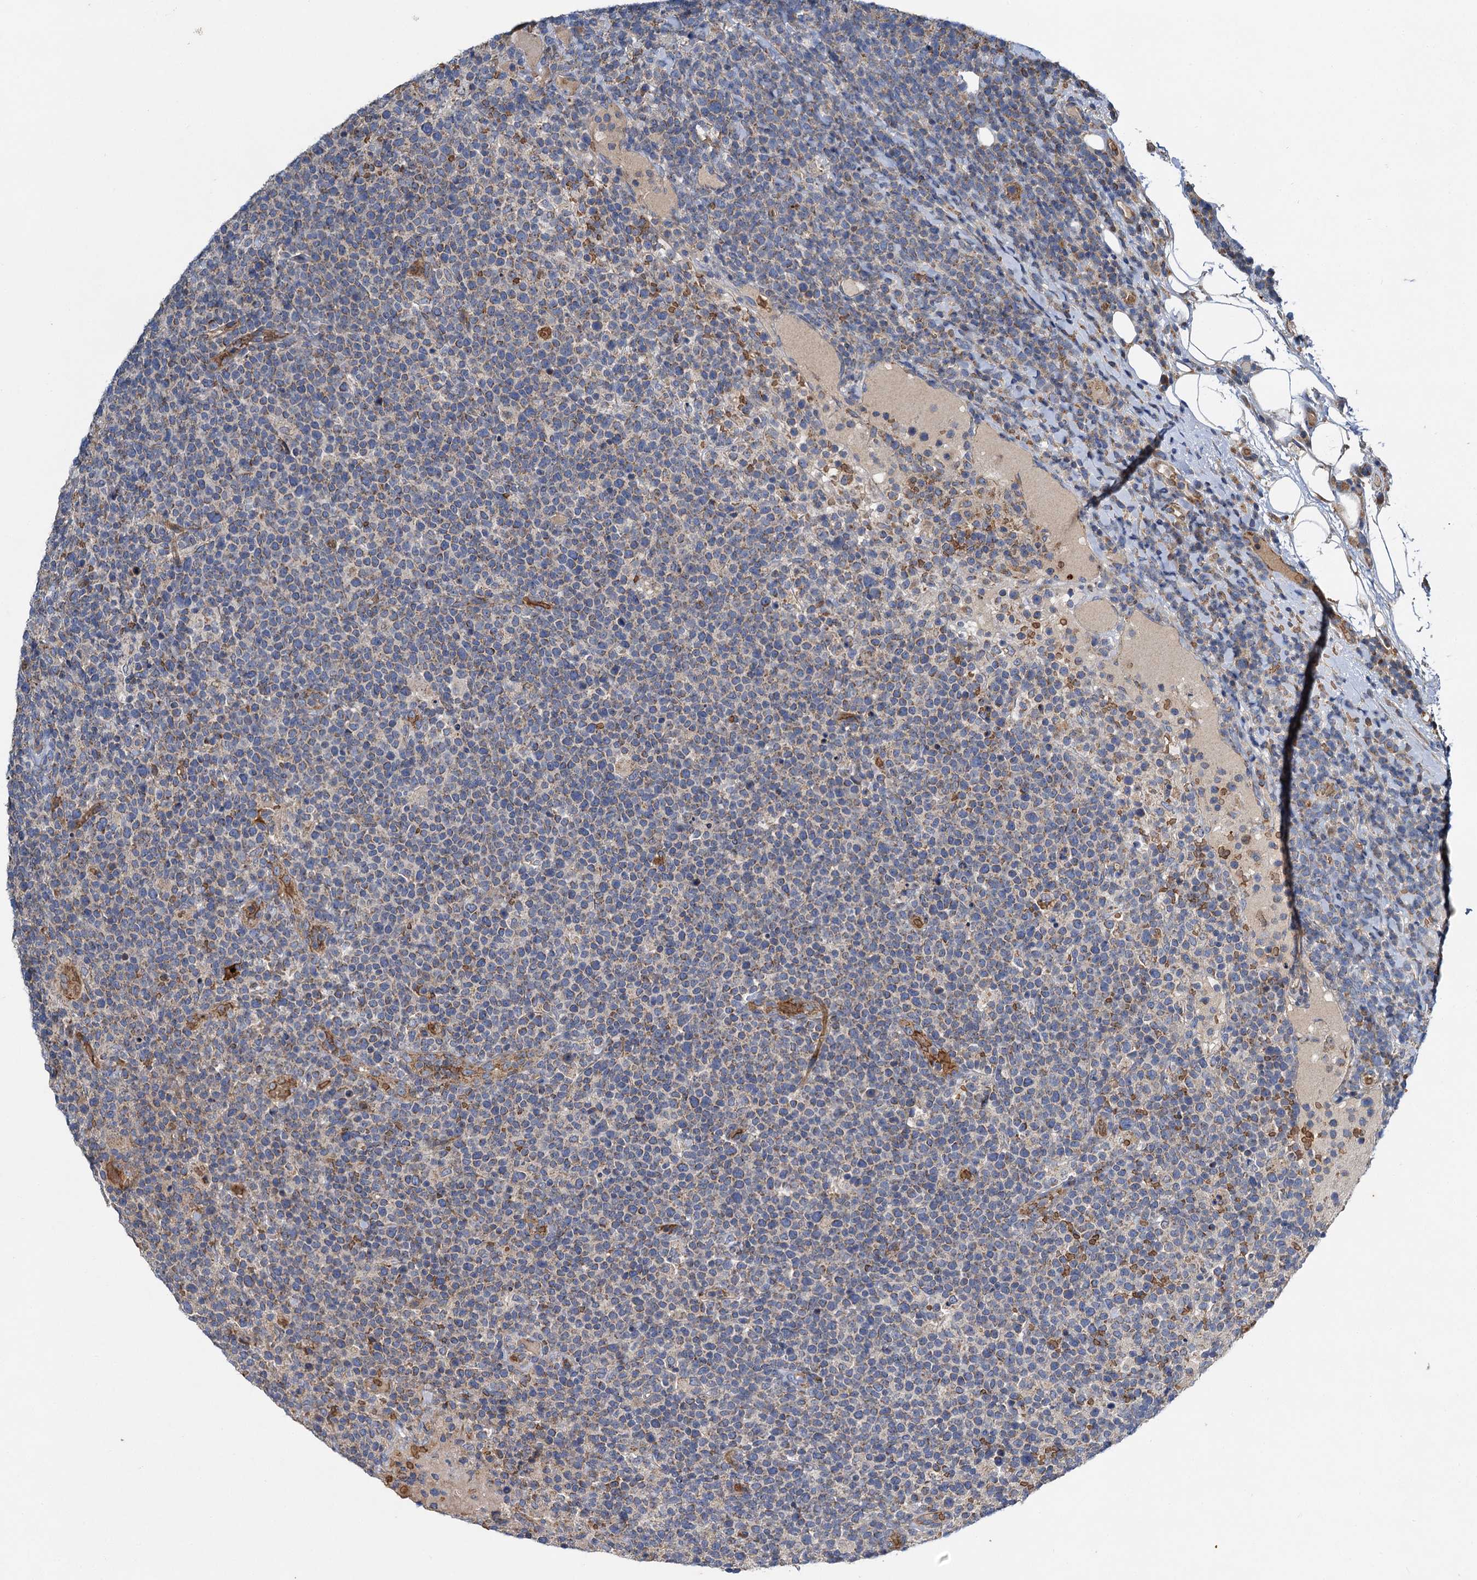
{"staining": {"intensity": "negative", "quantity": "none", "location": "none"}, "tissue": "lymphoma", "cell_type": "Tumor cells", "image_type": "cancer", "snomed": [{"axis": "morphology", "description": "Malignant lymphoma, non-Hodgkin's type, High grade"}, {"axis": "topography", "description": "Lymph node"}], "caption": "High magnification brightfield microscopy of malignant lymphoma, non-Hodgkin's type (high-grade) stained with DAB (3,3'-diaminobenzidine) (brown) and counterstained with hematoxylin (blue): tumor cells show no significant positivity. (DAB IHC with hematoxylin counter stain).", "gene": "BCS1L", "patient": {"sex": "male", "age": 61}}